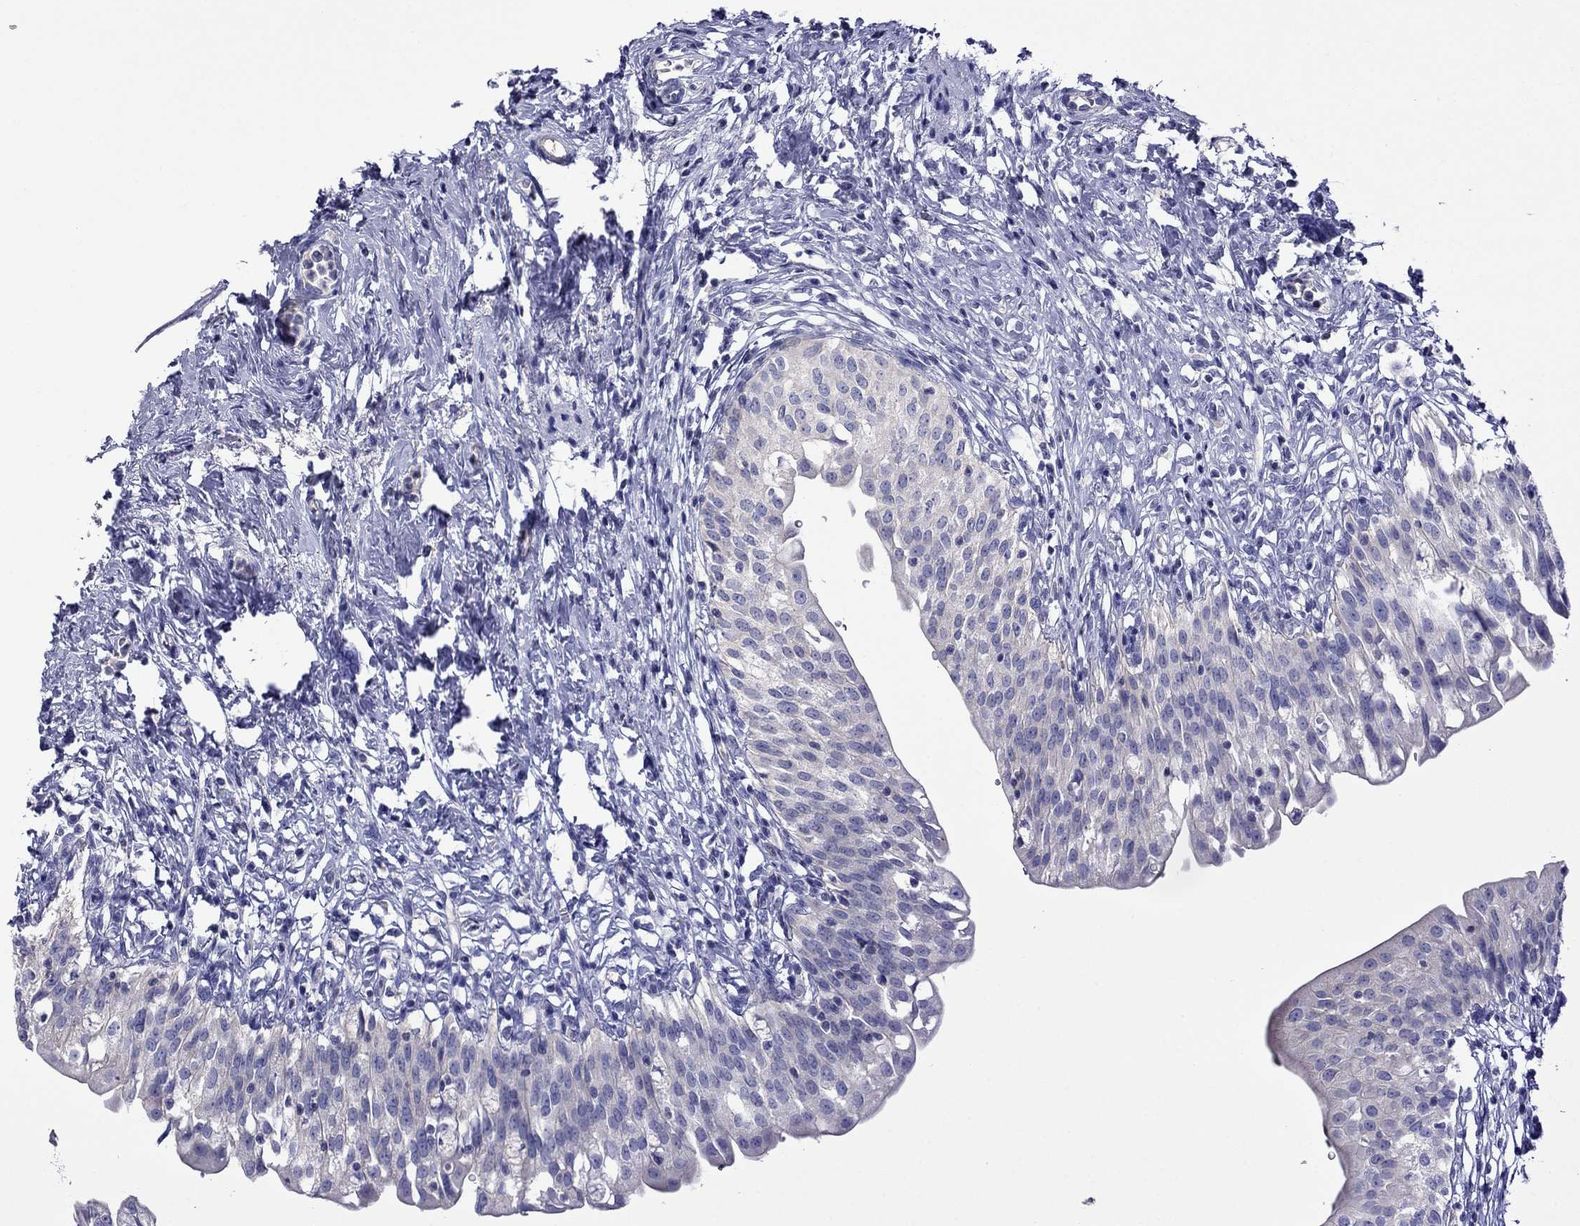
{"staining": {"intensity": "negative", "quantity": "none", "location": "none"}, "tissue": "urinary bladder", "cell_type": "Urothelial cells", "image_type": "normal", "snomed": [{"axis": "morphology", "description": "Normal tissue, NOS"}, {"axis": "topography", "description": "Urinary bladder"}], "caption": "An image of urinary bladder stained for a protein shows no brown staining in urothelial cells. (Brightfield microscopy of DAB IHC at high magnification).", "gene": "STAR", "patient": {"sex": "male", "age": 76}}